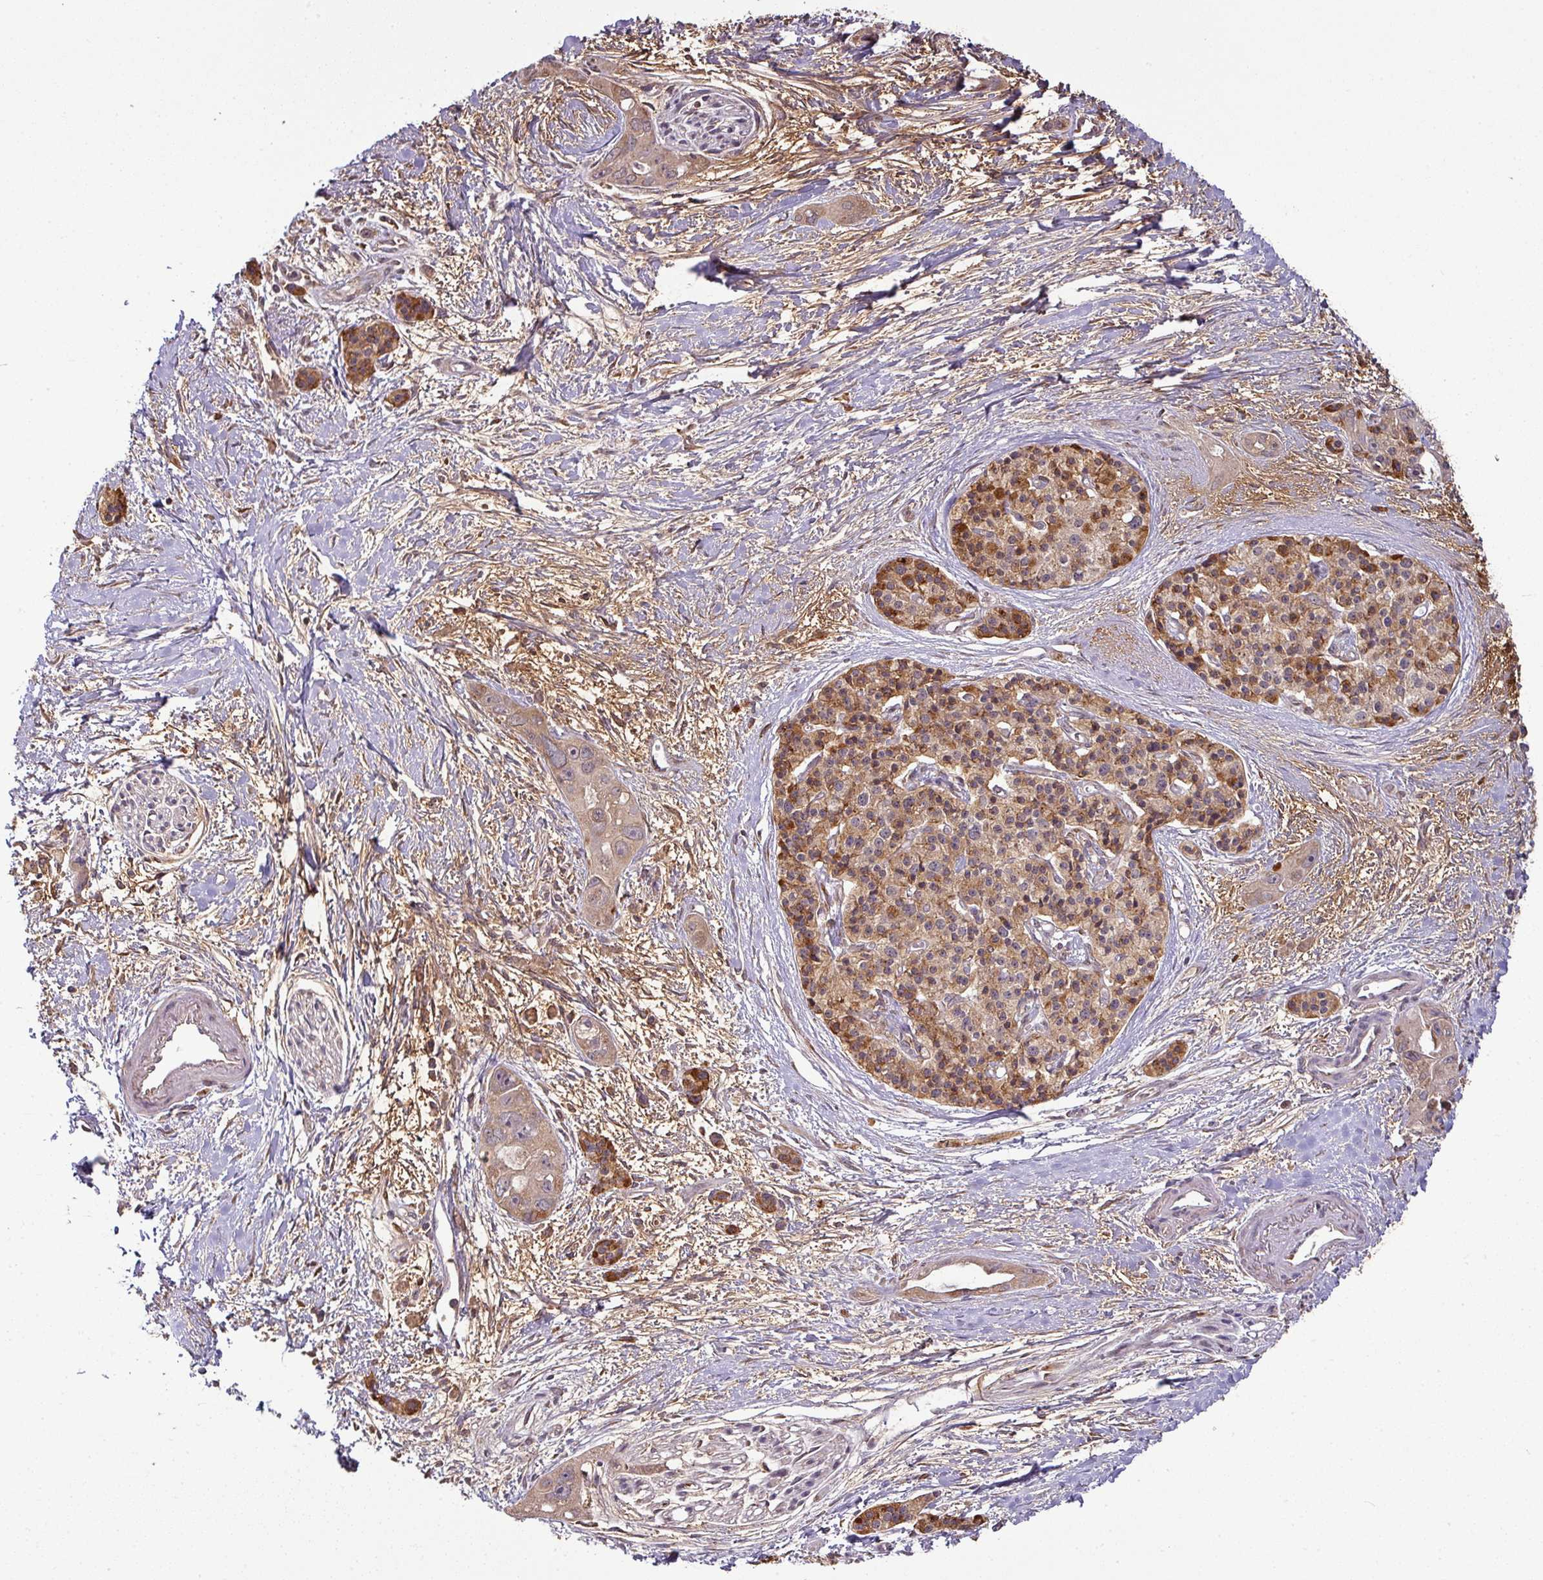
{"staining": {"intensity": "weak", "quantity": ">75%", "location": "cytoplasmic/membranous"}, "tissue": "pancreatic cancer", "cell_type": "Tumor cells", "image_type": "cancer", "snomed": [{"axis": "morphology", "description": "Adenocarcinoma, NOS"}, {"axis": "topography", "description": "Pancreas"}], "caption": "The image demonstrates staining of adenocarcinoma (pancreatic), revealing weak cytoplasmic/membranous protein positivity (brown color) within tumor cells. Nuclei are stained in blue.", "gene": "GALP", "patient": {"sex": "female", "age": 50}}